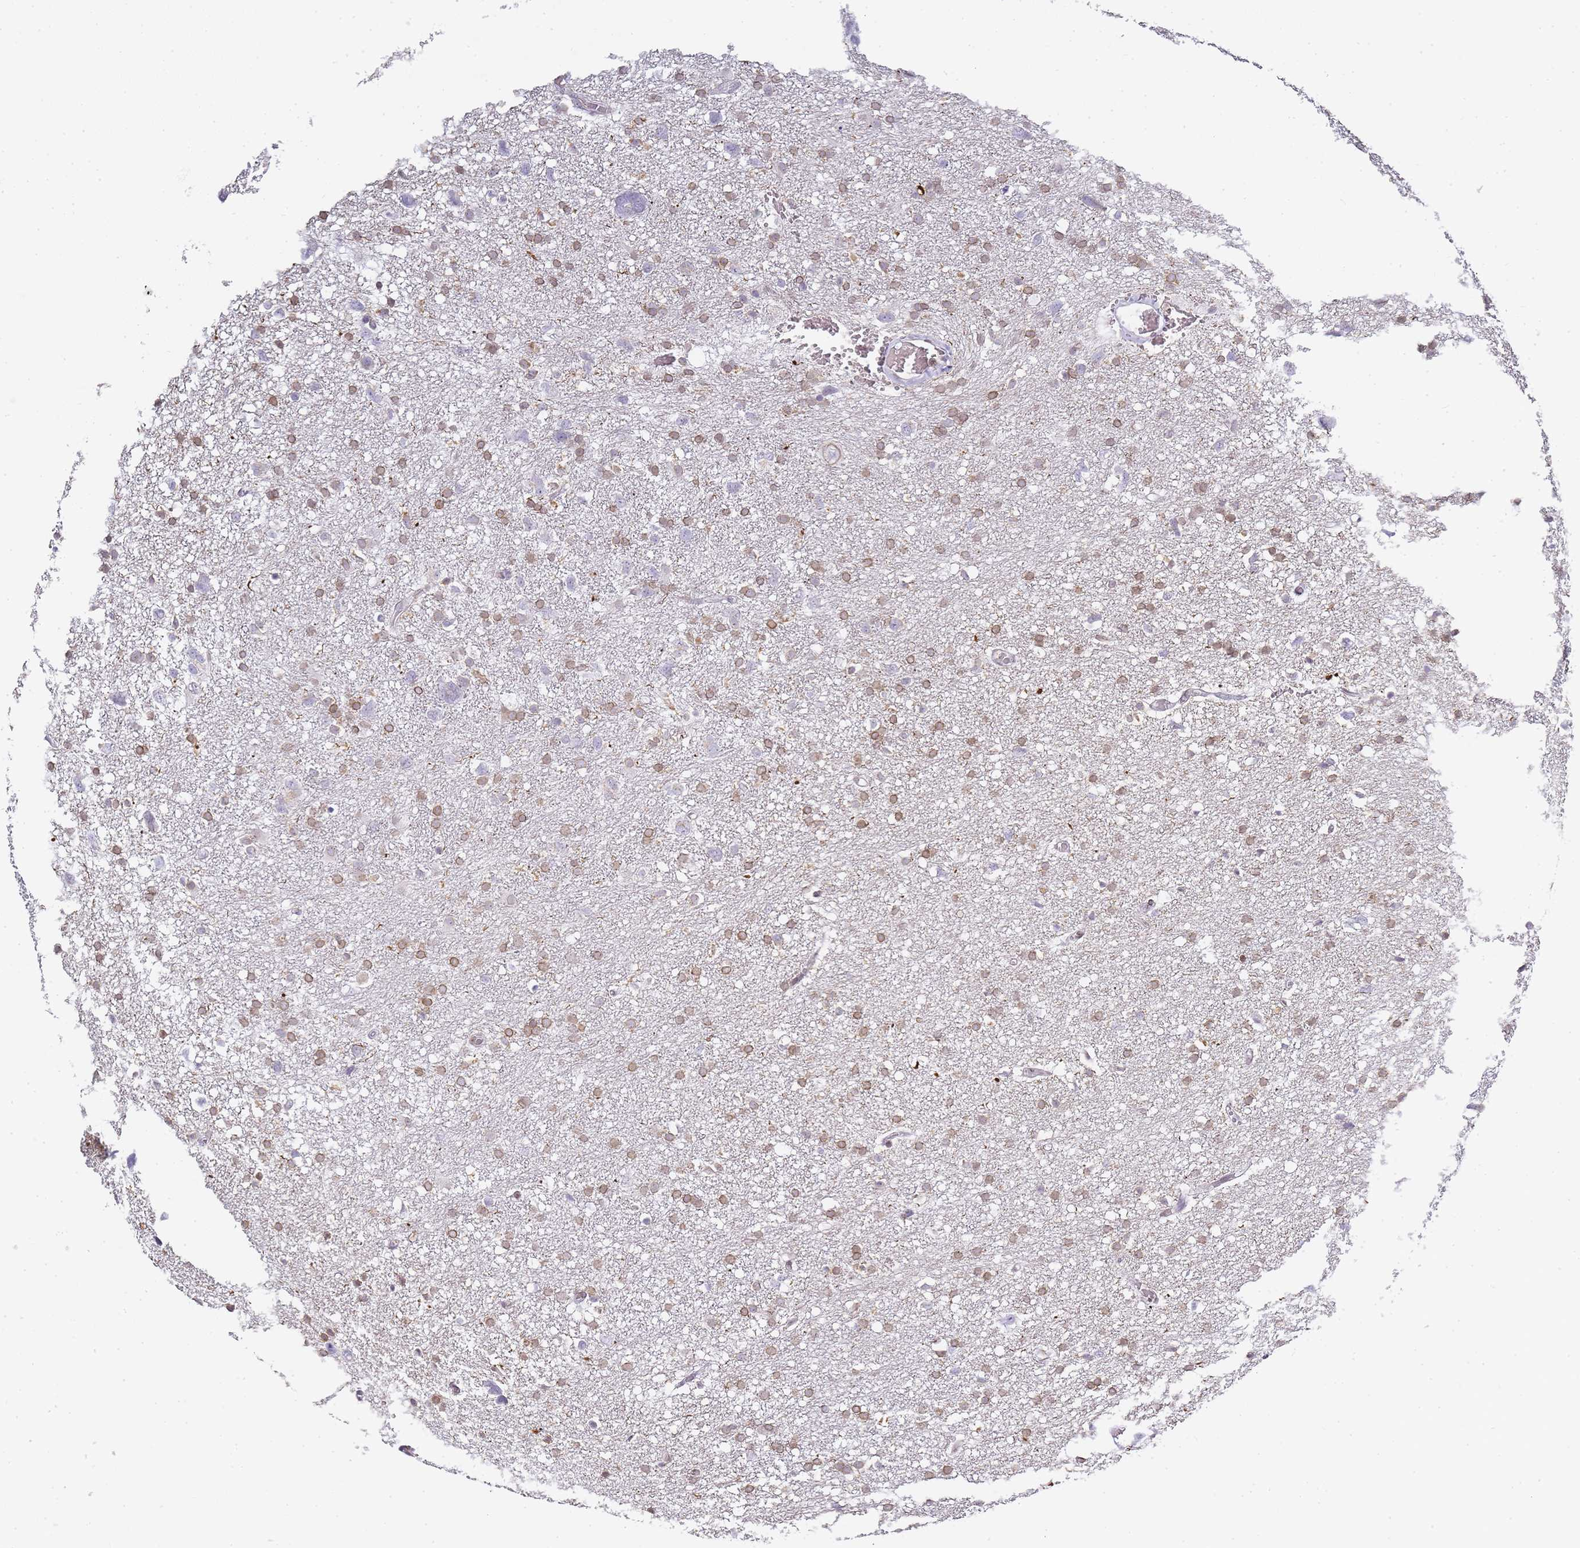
{"staining": {"intensity": "moderate", "quantity": "25%-75%", "location": "cytoplasmic/membranous"}, "tissue": "glioma", "cell_type": "Tumor cells", "image_type": "cancer", "snomed": [{"axis": "morphology", "description": "Glioma, malignant, High grade"}, {"axis": "topography", "description": "Brain"}], "caption": "Protein expression analysis of malignant high-grade glioma displays moderate cytoplasmic/membranous positivity in approximately 25%-75% of tumor cells.", "gene": "JAKMIP1", "patient": {"sex": "male", "age": 61}}